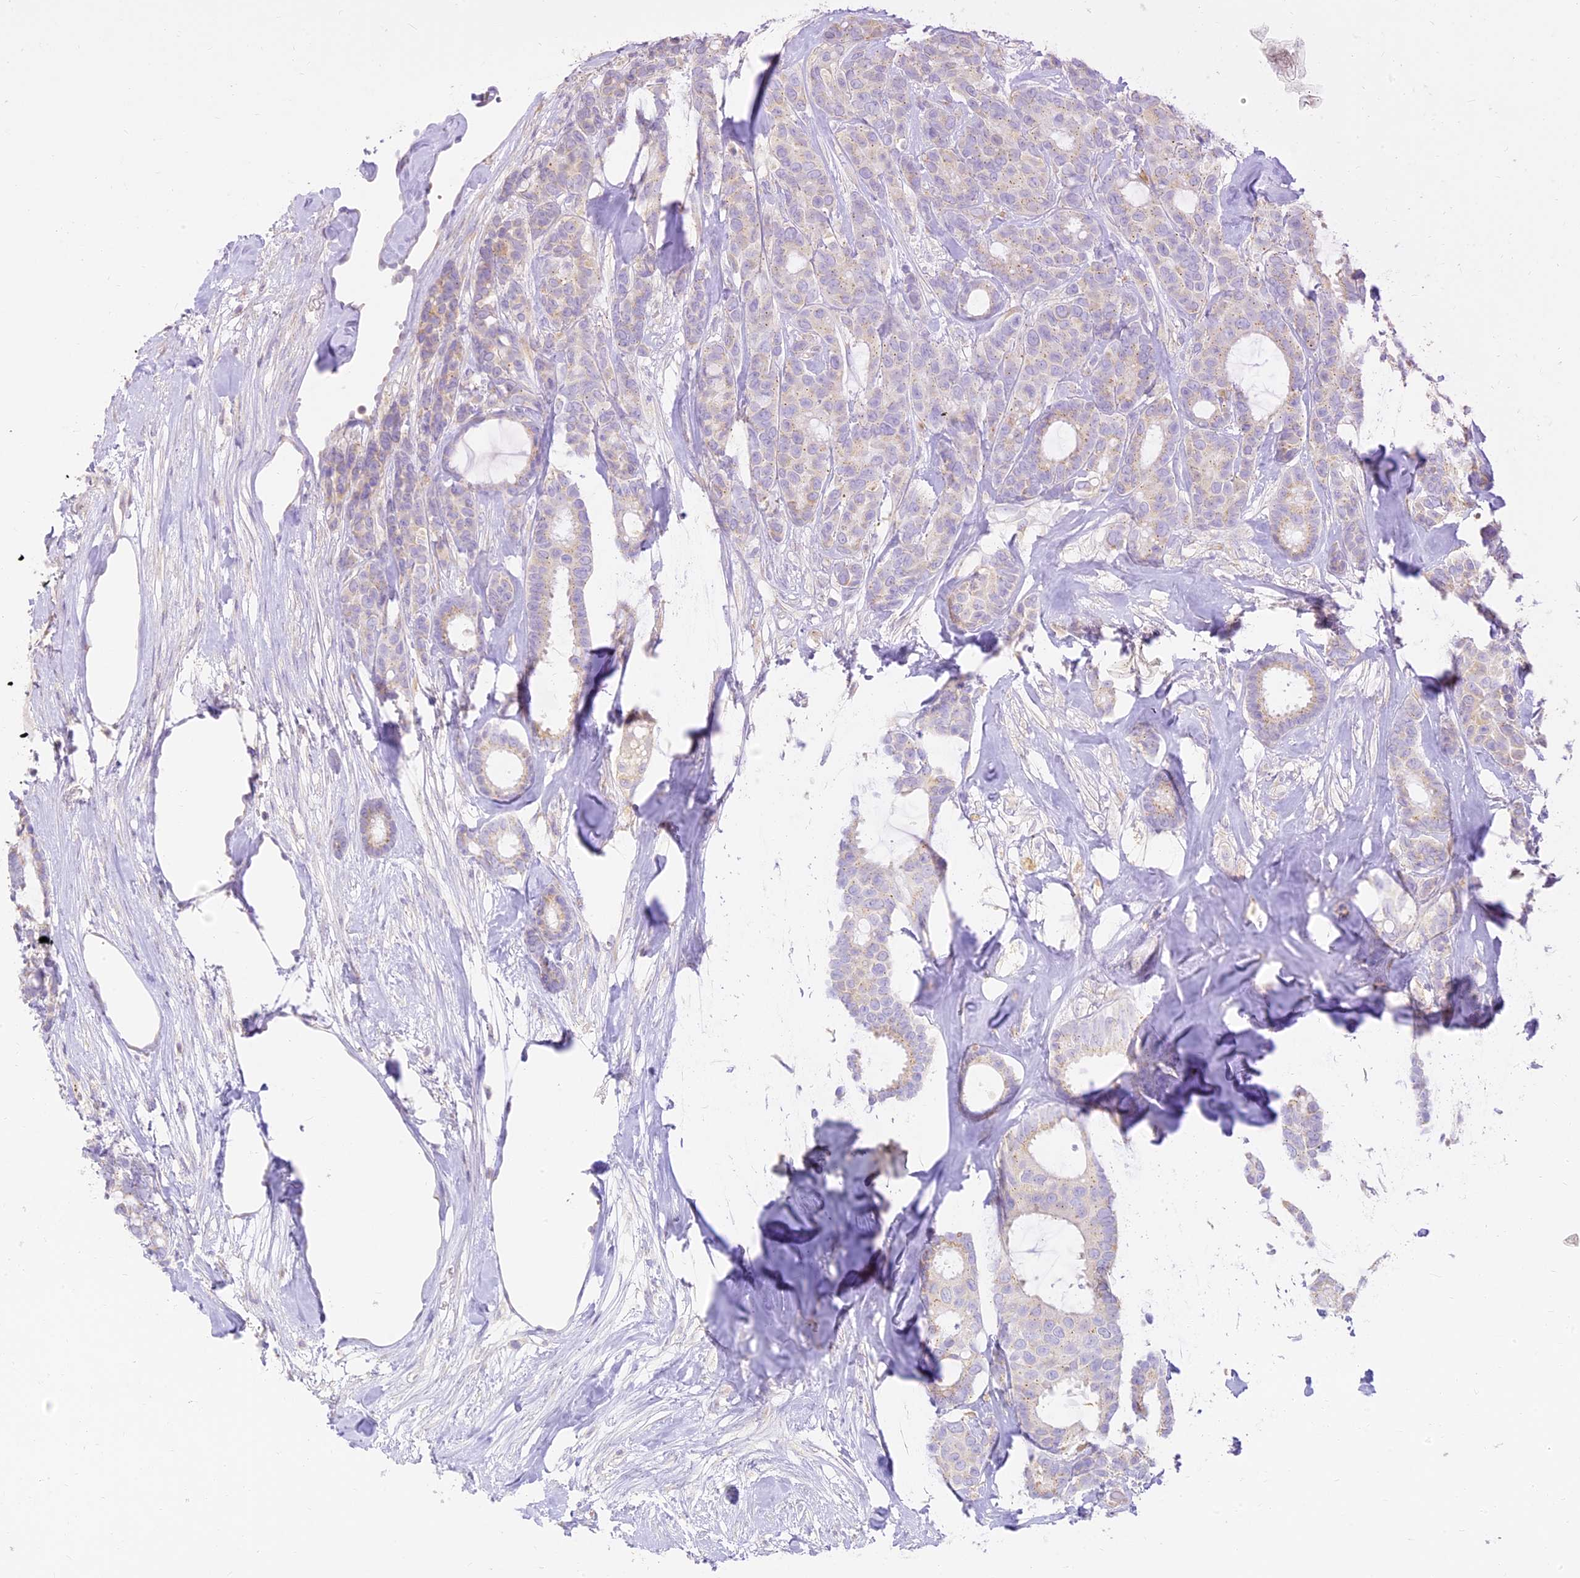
{"staining": {"intensity": "weak", "quantity": "<25%", "location": "cytoplasmic/membranous"}, "tissue": "breast cancer", "cell_type": "Tumor cells", "image_type": "cancer", "snomed": [{"axis": "morphology", "description": "Duct carcinoma"}, {"axis": "topography", "description": "Breast"}], "caption": "Photomicrograph shows no significant protein positivity in tumor cells of breast cancer.", "gene": "SEC13", "patient": {"sex": "female", "age": 87}}